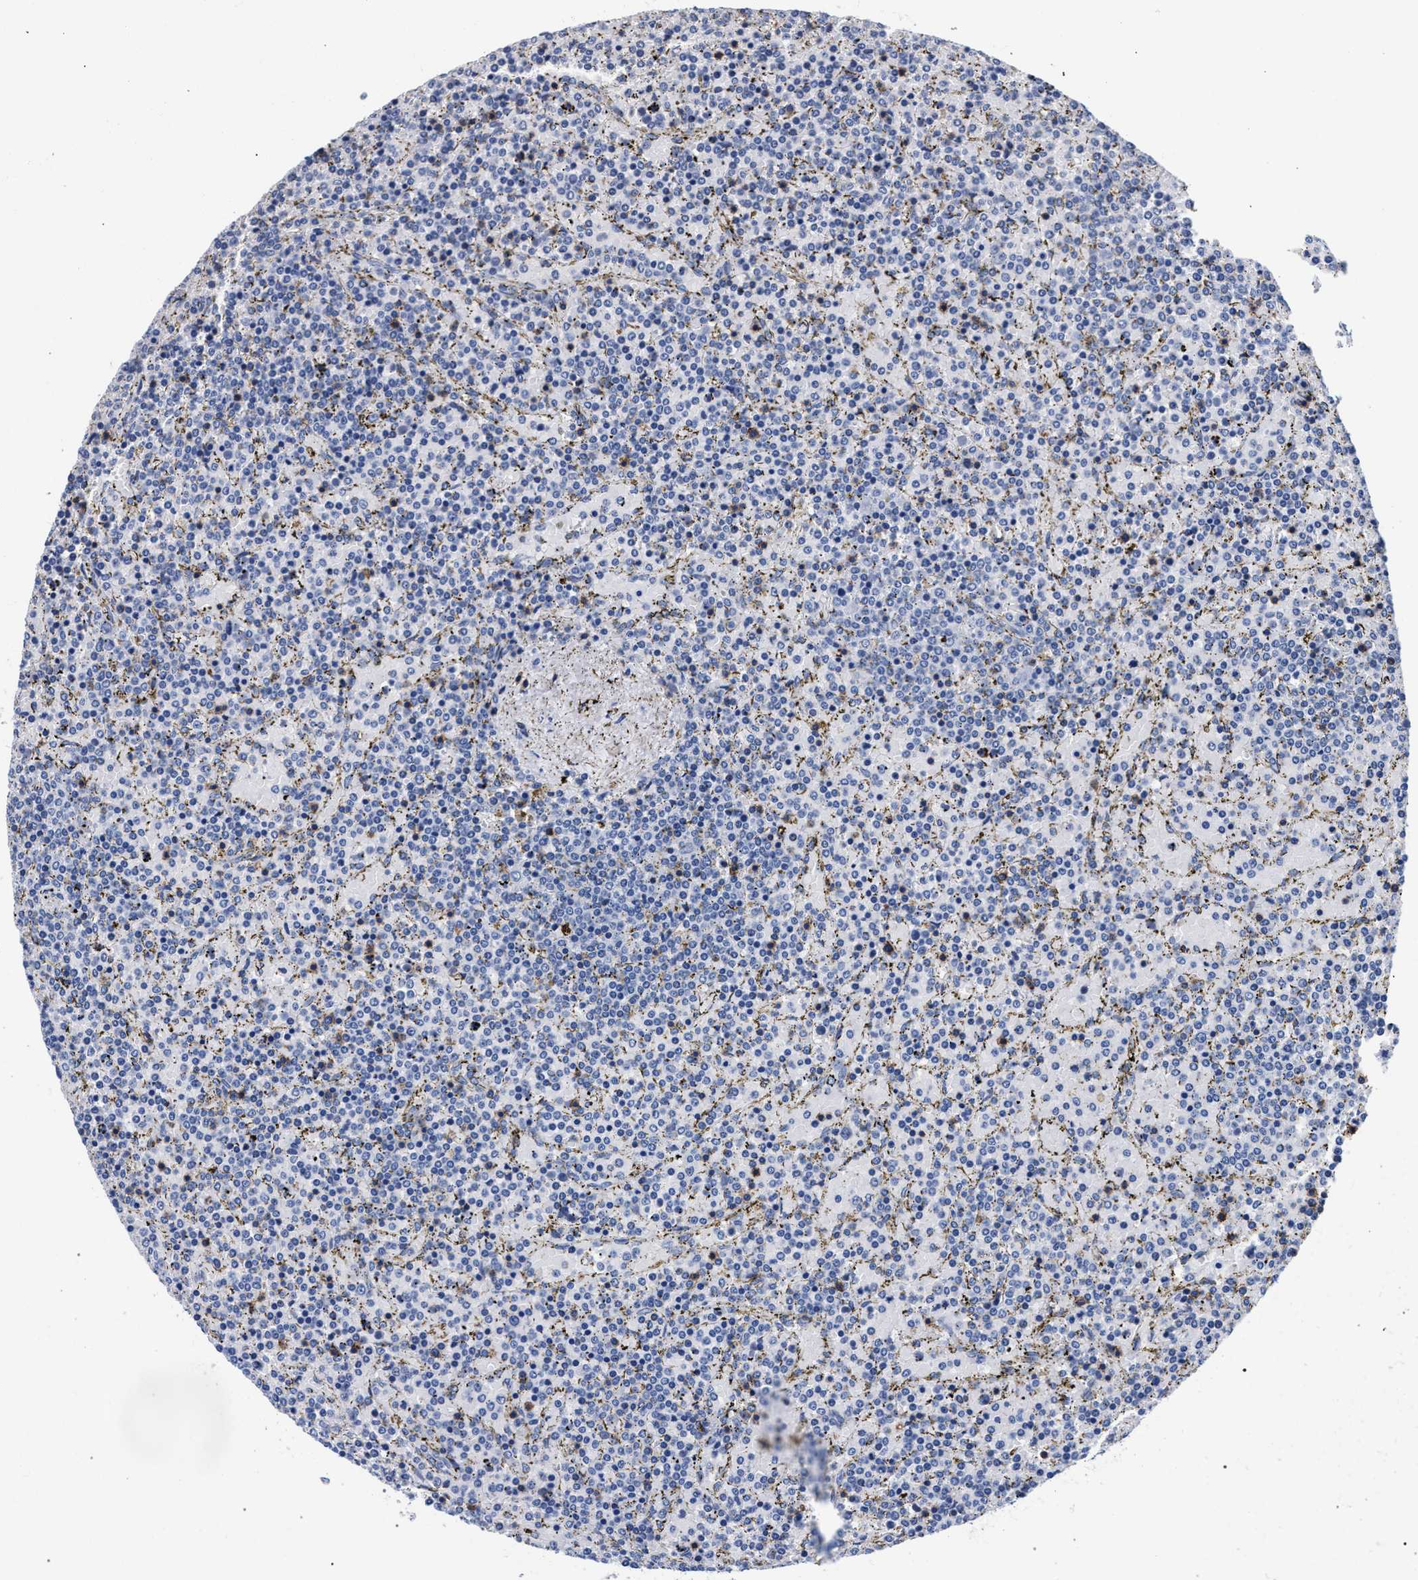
{"staining": {"intensity": "negative", "quantity": "none", "location": "none"}, "tissue": "lymphoma", "cell_type": "Tumor cells", "image_type": "cancer", "snomed": [{"axis": "morphology", "description": "Malignant lymphoma, non-Hodgkin's type, Low grade"}, {"axis": "topography", "description": "Spleen"}], "caption": "This photomicrograph is of malignant lymphoma, non-Hodgkin's type (low-grade) stained with IHC to label a protein in brown with the nuclei are counter-stained blue. There is no staining in tumor cells. (Stains: DAB IHC with hematoxylin counter stain, Microscopy: brightfield microscopy at high magnification).", "gene": "KLRK1", "patient": {"sex": "female", "age": 77}}